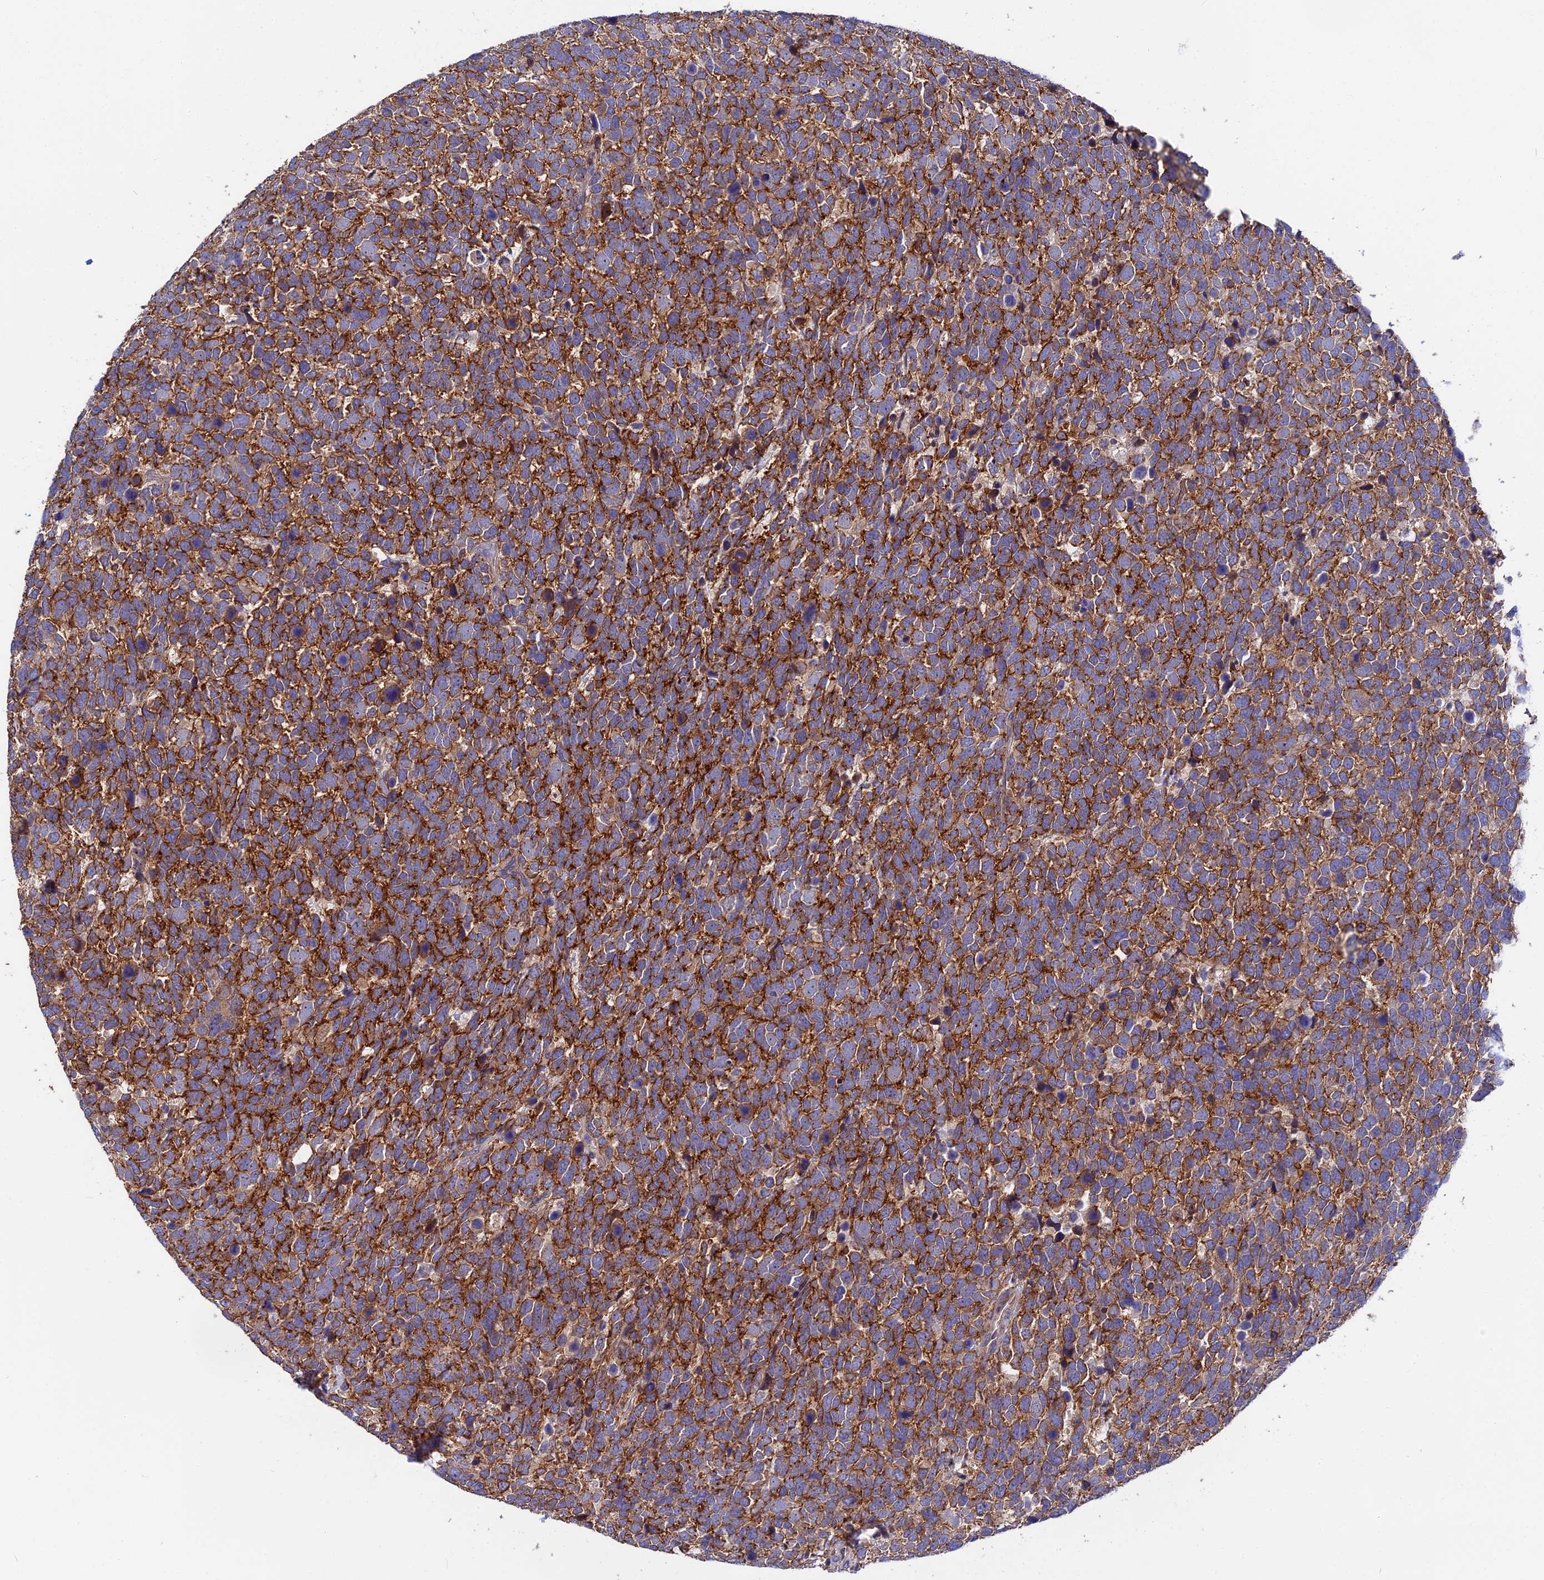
{"staining": {"intensity": "strong", "quantity": ">75%", "location": "cytoplasmic/membranous"}, "tissue": "urothelial cancer", "cell_type": "Tumor cells", "image_type": "cancer", "snomed": [{"axis": "morphology", "description": "Urothelial carcinoma, High grade"}, {"axis": "topography", "description": "Urinary bladder"}], "caption": "A brown stain highlights strong cytoplasmic/membranous positivity of a protein in urothelial cancer tumor cells.", "gene": "CRACD", "patient": {"sex": "female", "age": 82}}